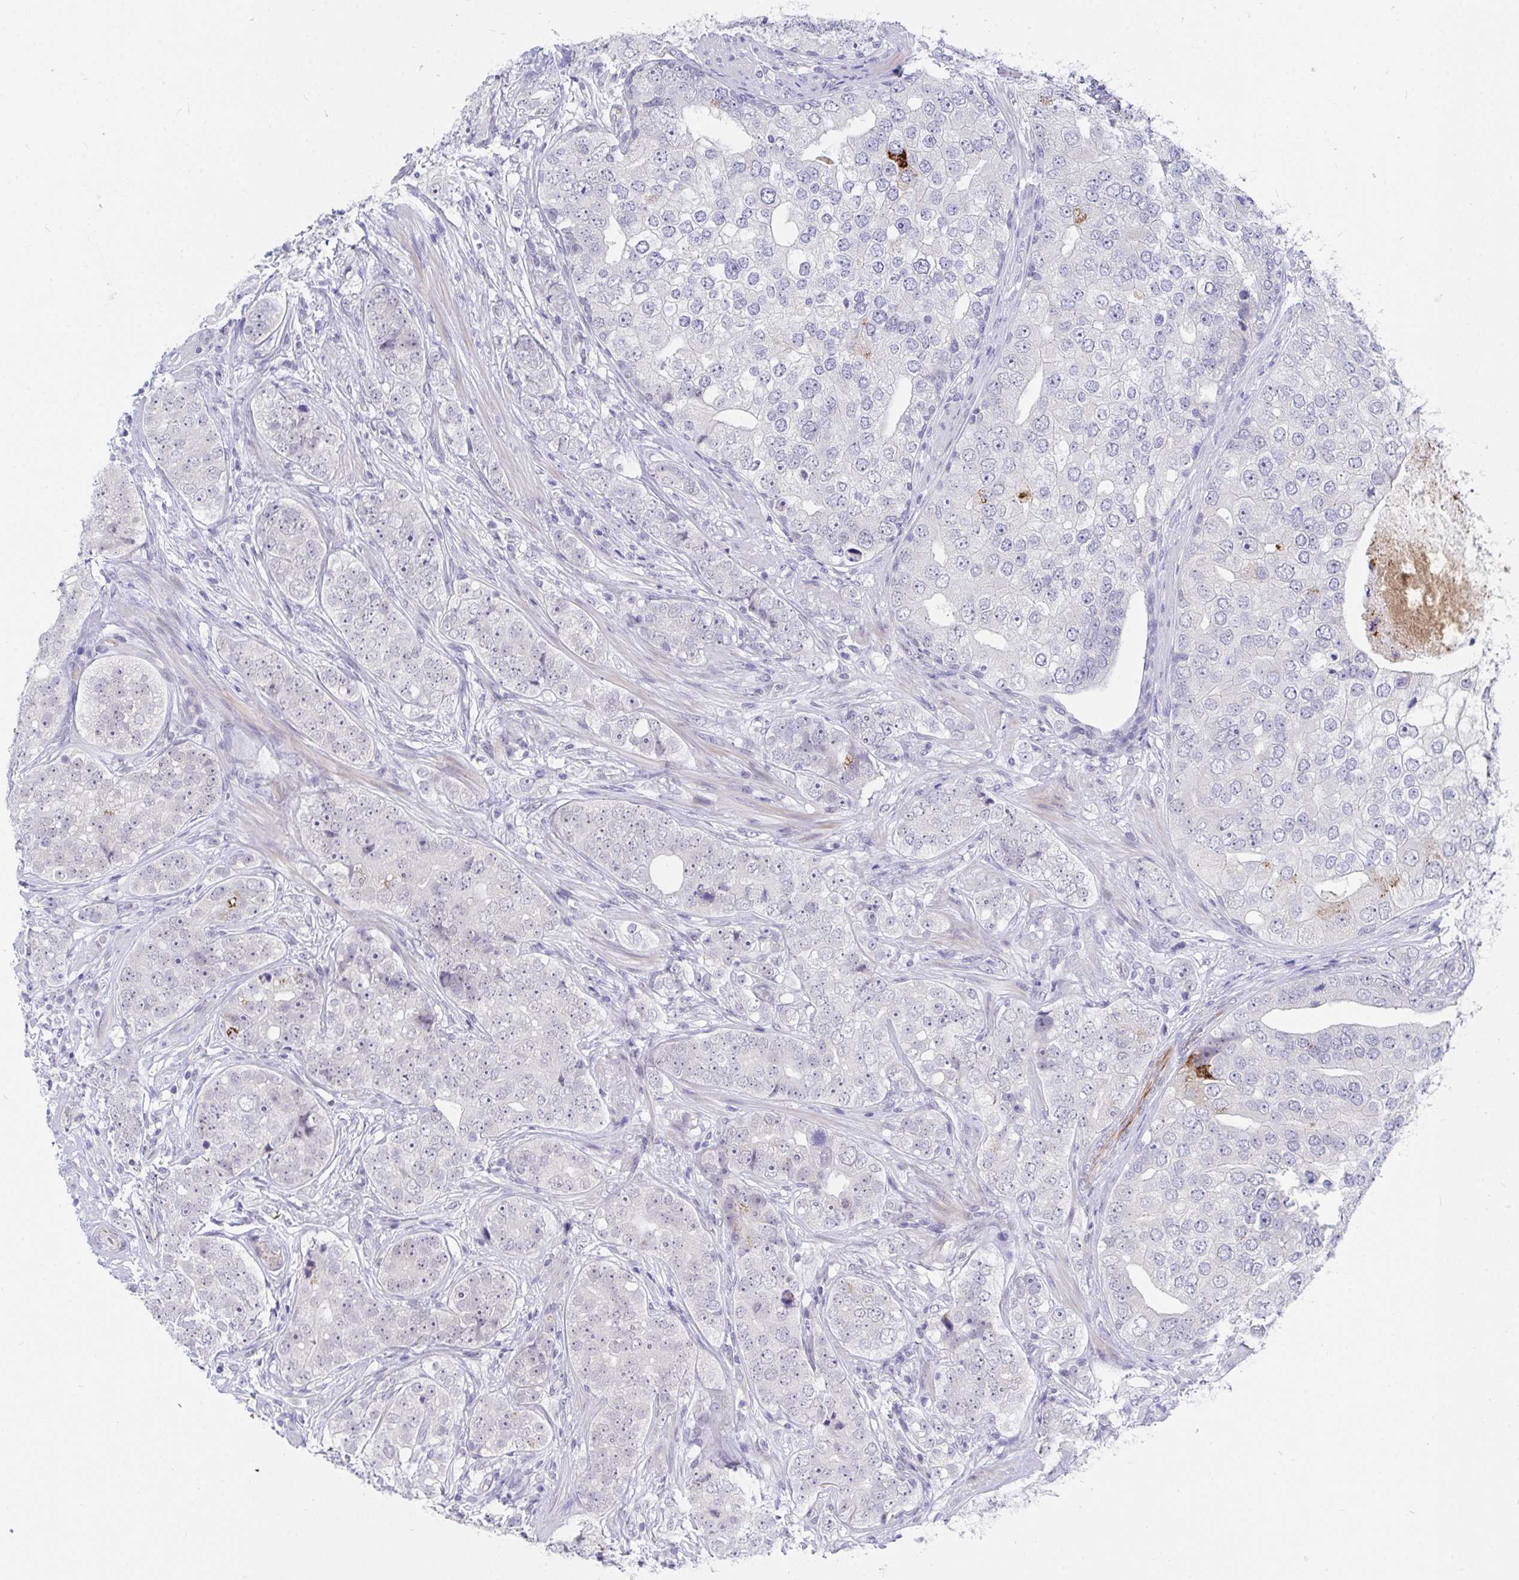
{"staining": {"intensity": "negative", "quantity": "none", "location": "none"}, "tissue": "prostate cancer", "cell_type": "Tumor cells", "image_type": "cancer", "snomed": [{"axis": "morphology", "description": "Adenocarcinoma, High grade"}, {"axis": "topography", "description": "Prostate"}], "caption": "DAB (3,3'-diaminobenzidine) immunohistochemical staining of human high-grade adenocarcinoma (prostate) reveals no significant staining in tumor cells.", "gene": "DAOA", "patient": {"sex": "male", "age": 60}}